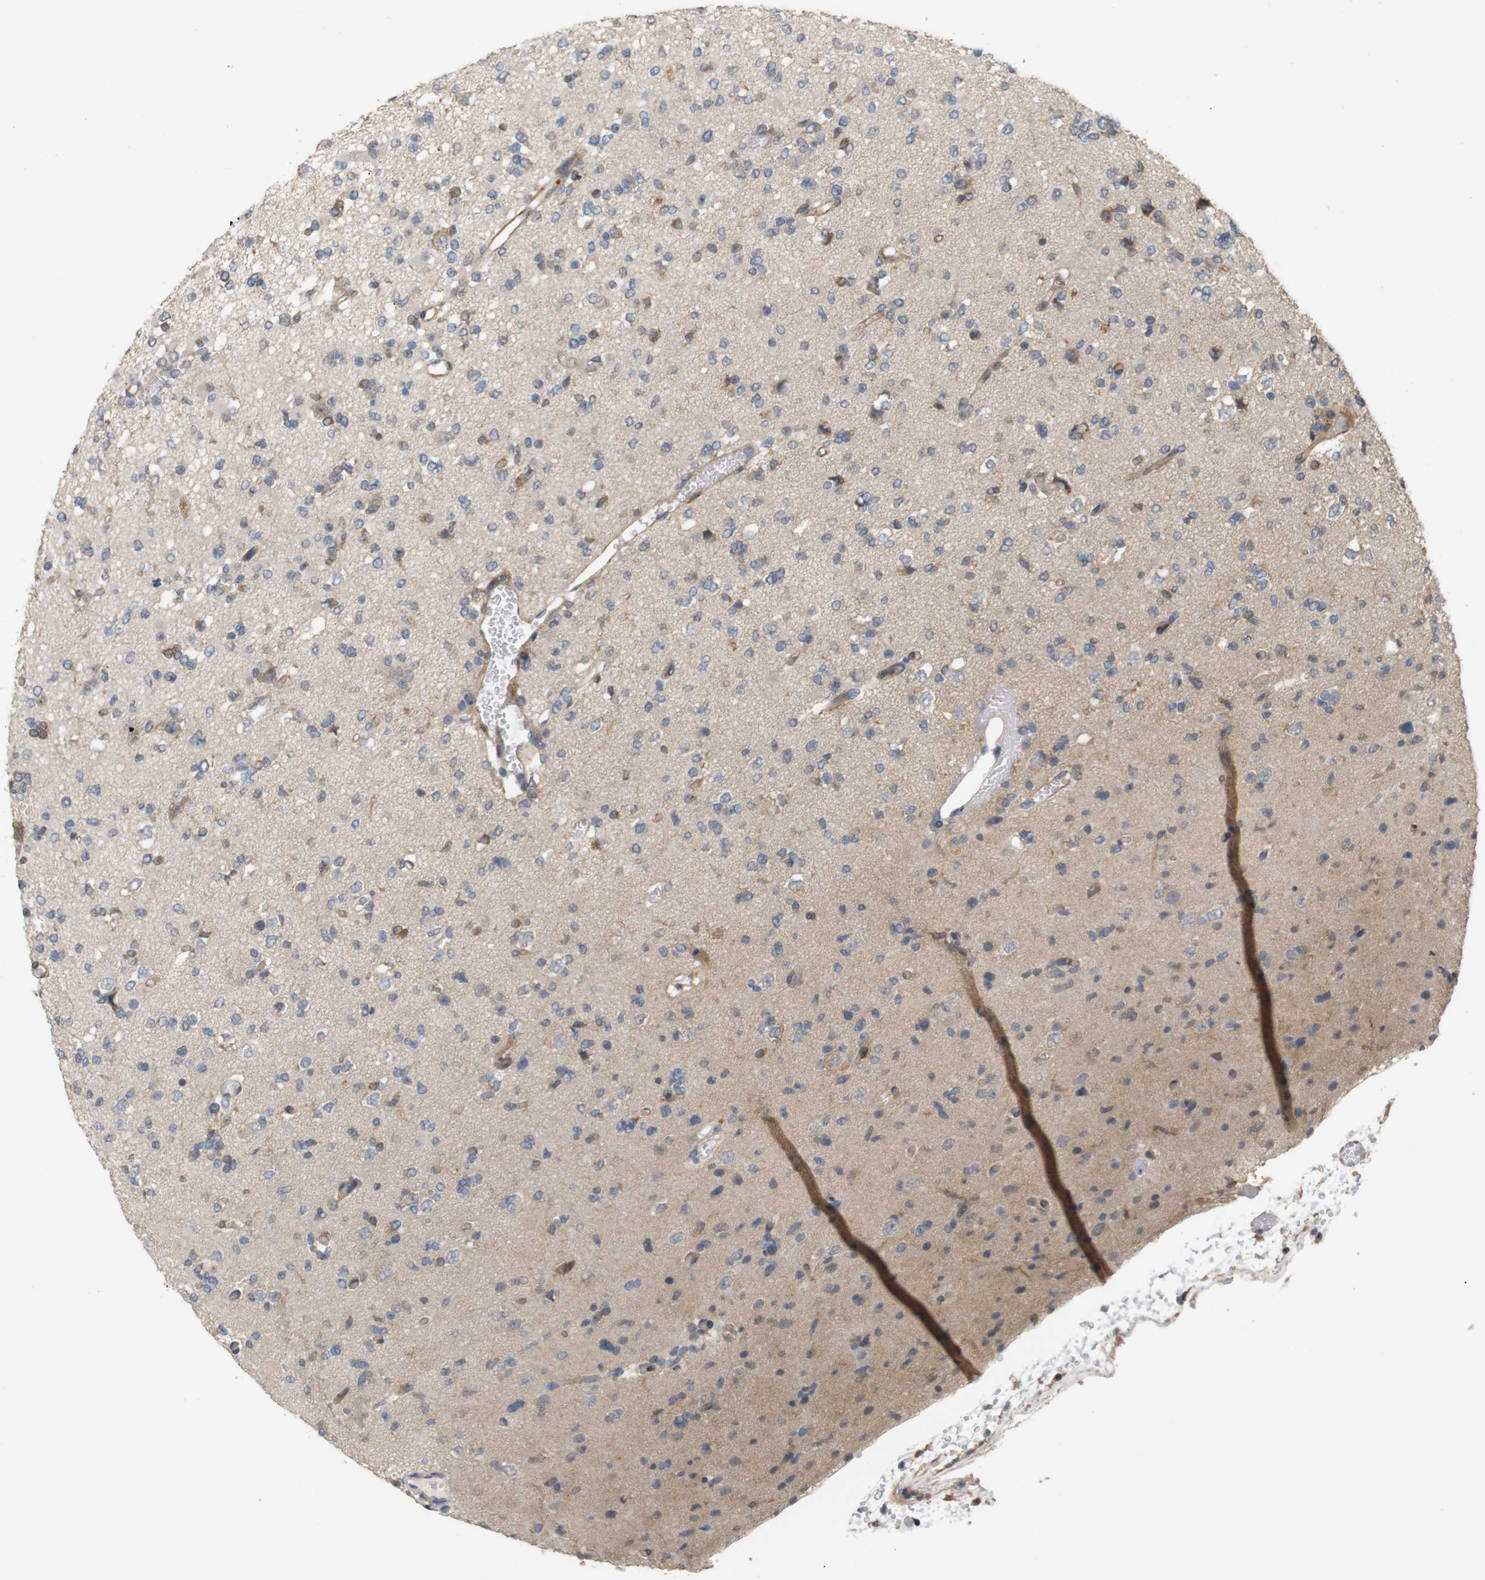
{"staining": {"intensity": "weak", "quantity": "25%-75%", "location": "cytoplasmic/membranous"}, "tissue": "glioma", "cell_type": "Tumor cells", "image_type": "cancer", "snomed": [{"axis": "morphology", "description": "Glioma, malignant, Low grade"}, {"axis": "topography", "description": "Brain"}], "caption": "Immunohistochemical staining of low-grade glioma (malignant) displays weak cytoplasmic/membranous protein positivity in about 25%-75% of tumor cells.", "gene": "KSR1", "patient": {"sex": "female", "age": 22}}